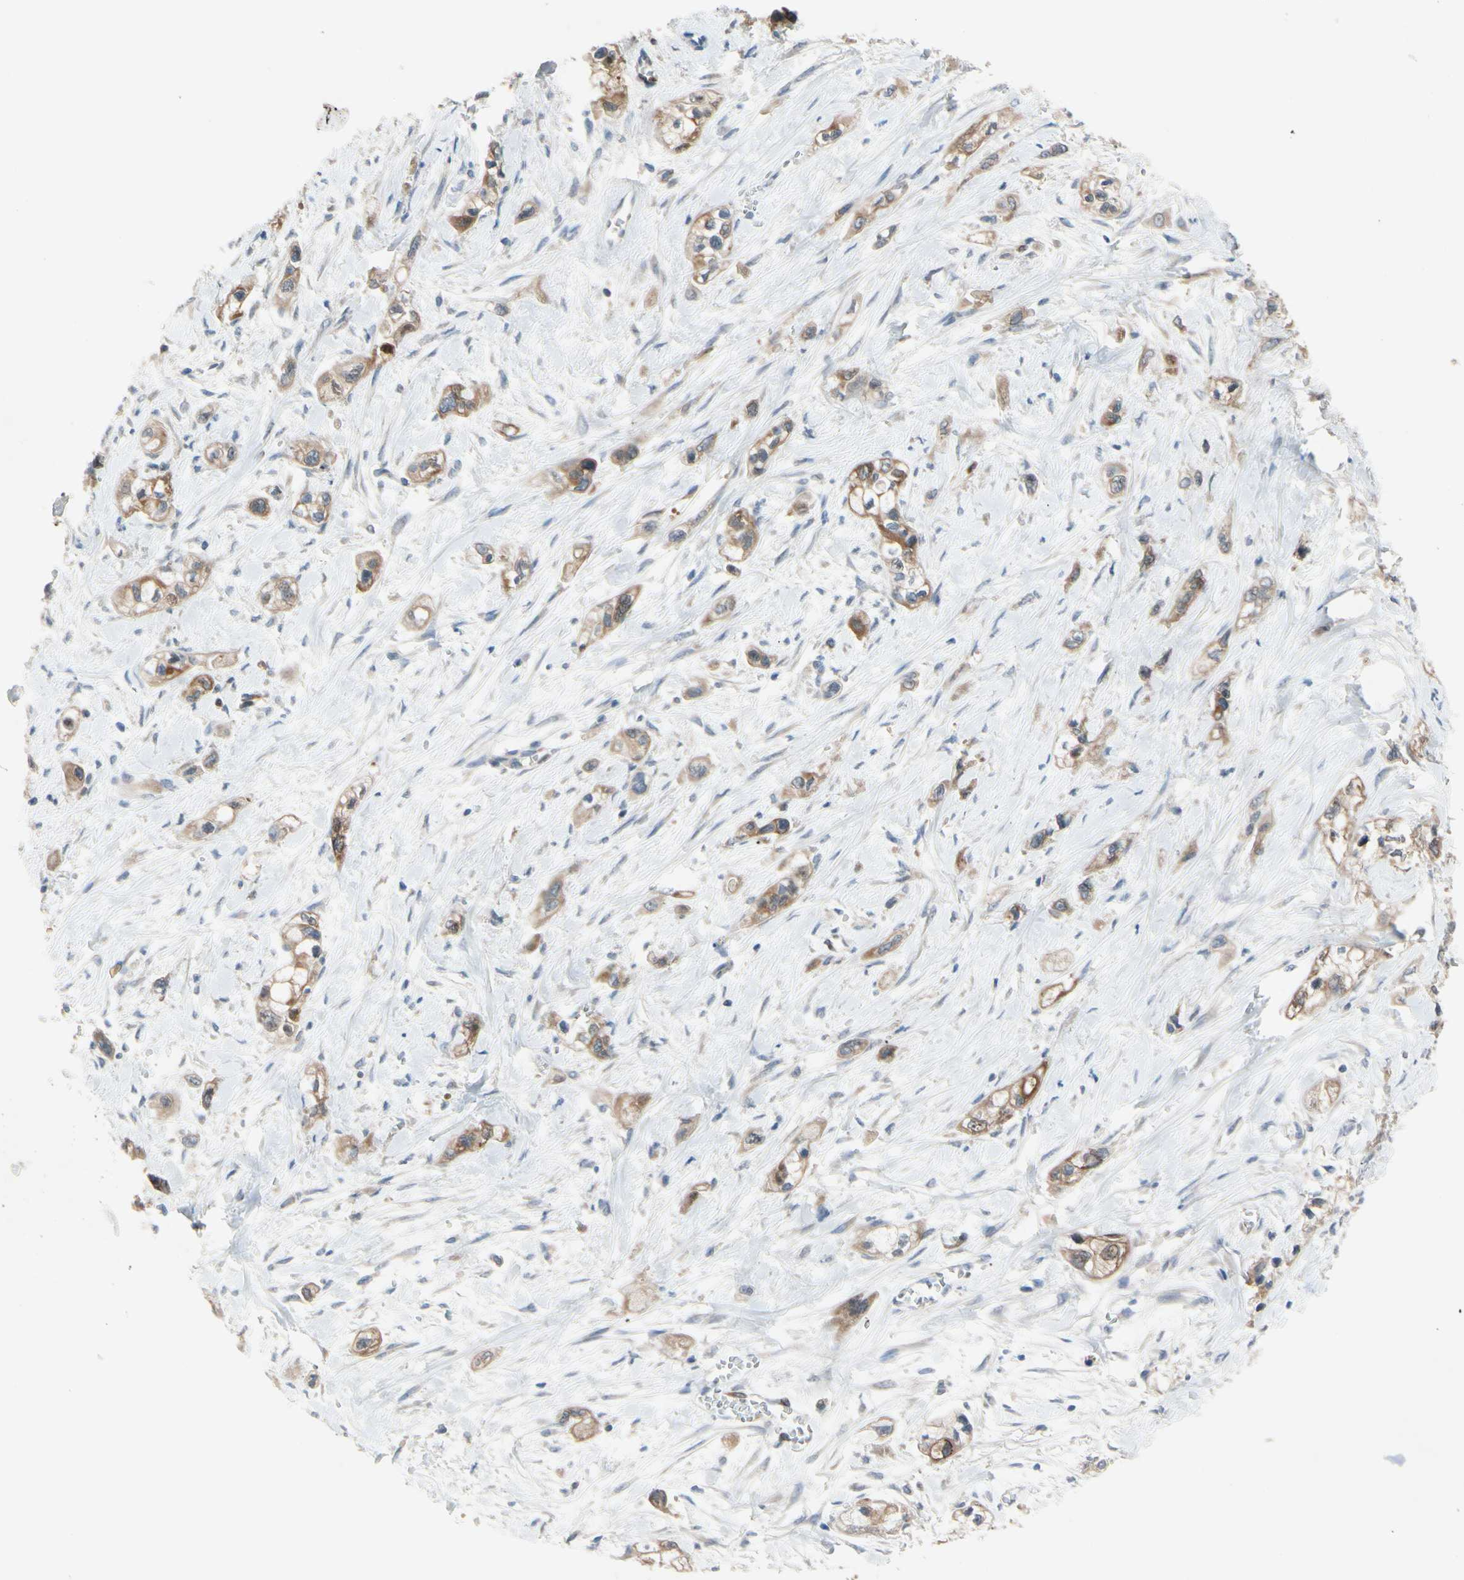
{"staining": {"intensity": "moderate", "quantity": ">75%", "location": "cytoplasmic/membranous"}, "tissue": "pancreatic cancer", "cell_type": "Tumor cells", "image_type": "cancer", "snomed": [{"axis": "morphology", "description": "Adenocarcinoma, NOS"}, {"axis": "topography", "description": "Pancreas"}], "caption": "A brown stain shows moderate cytoplasmic/membranous staining of a protein in human adenocarcinoma (pancreatic) tumor cells.", "gene": "PRXL2A", "patient": {"sex": "male", "age": 74}}